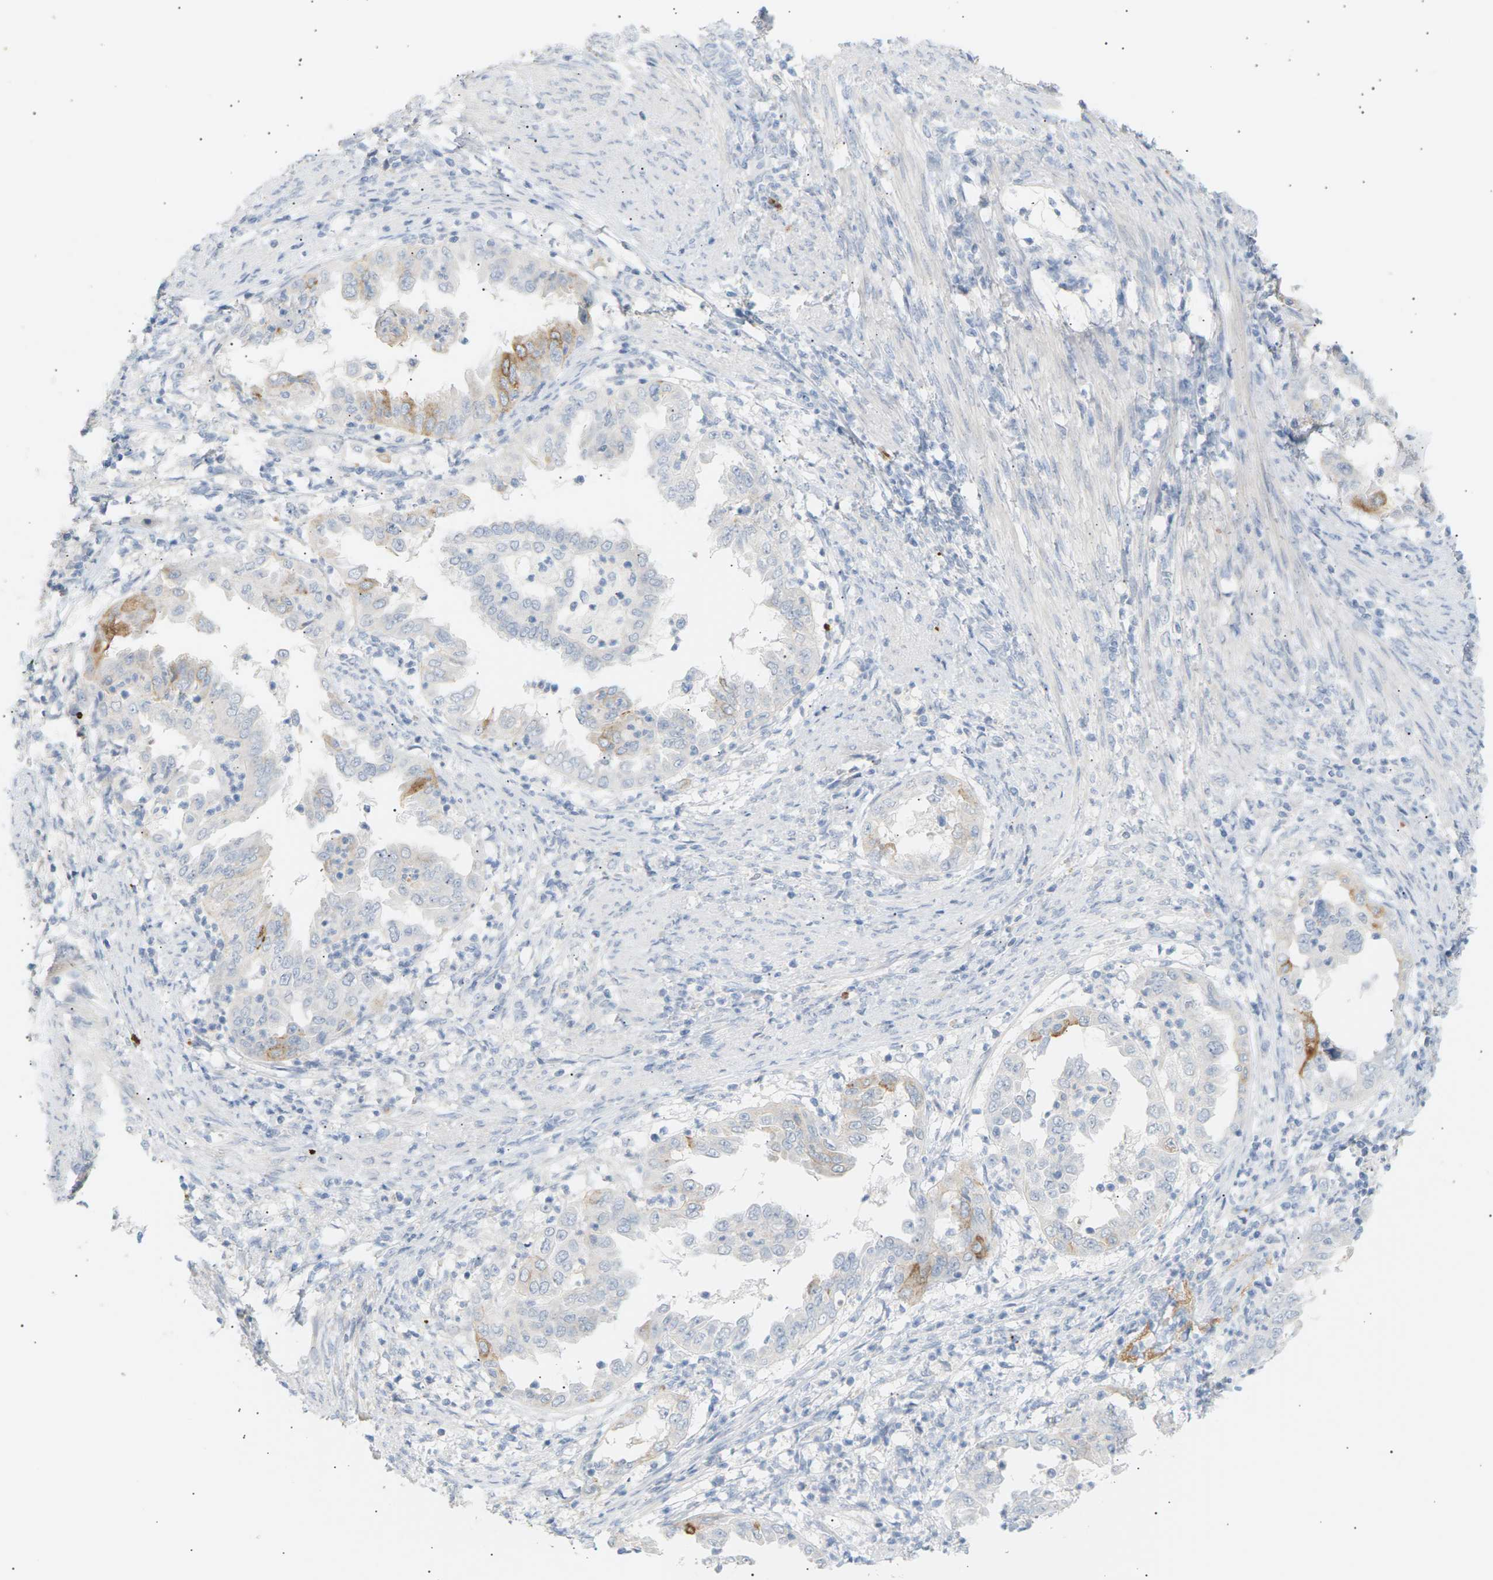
{"staining": {"intensity": "moderate", "quantity": "<25%", "location": "cytoplasmic/membranous"}, "tissue": "endometrial cancer", "cell_type": "Tumor cells", "image_type": "cancer", "snomed": [{"axis": "morphology", "description": "Adenocarcinoma, NOS"}, {"axis": "topography", "description": "Endometrium"}], "caption": "The micrograph displays a brown stain indicating the presence of a protein in the cytoplasmic/membranous of tumor cells in adenocarcinoma (endometrial). The staining is performed using DAB (3,3'-diaminobenzidine) brown chromogen to label protein expression. The nuclei are counter-stained blue using hematoxylin.", "gene": "CLU", "patient": {"sex": "female", "age": 85}}